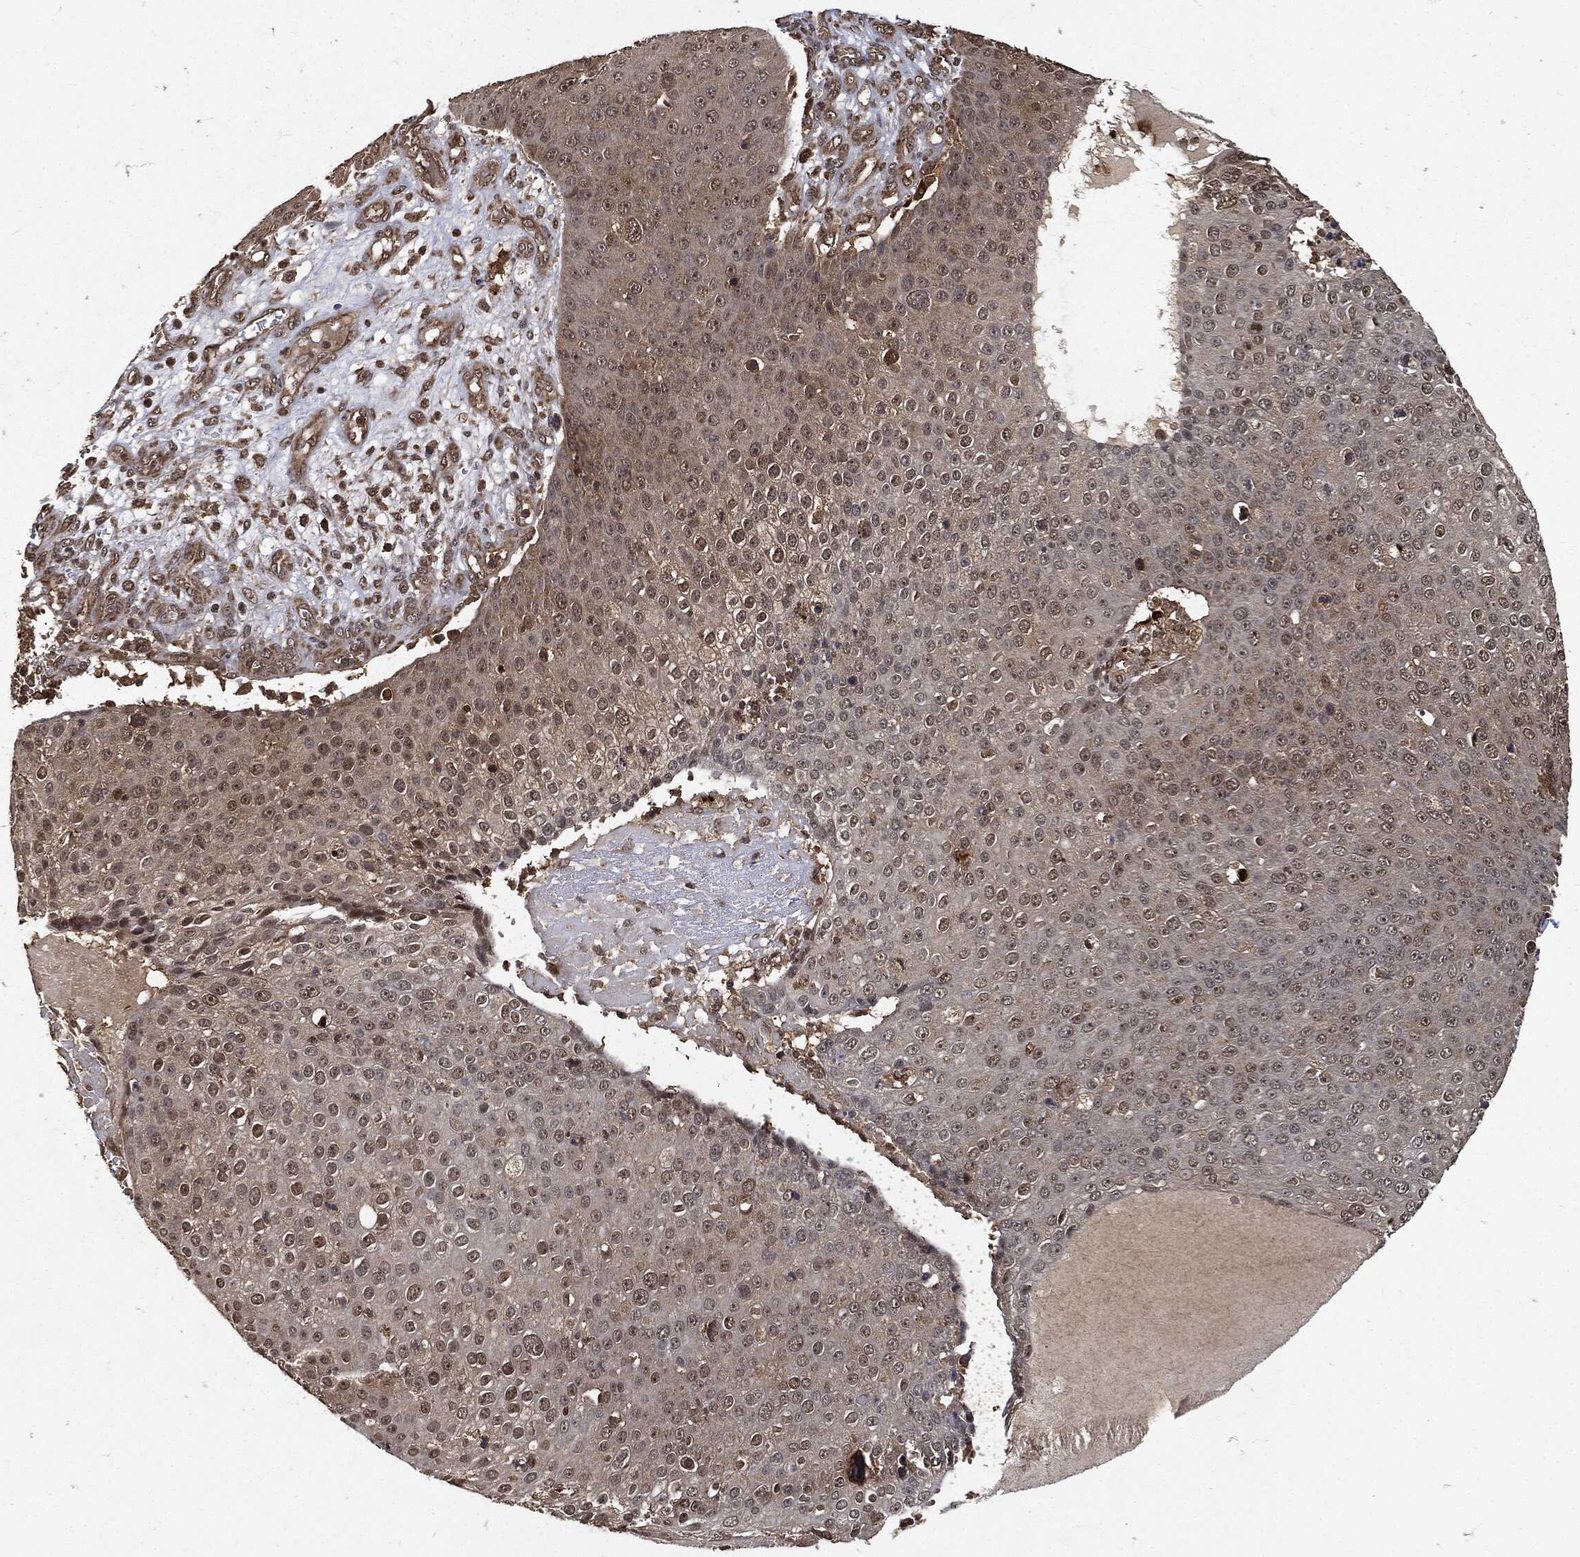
{"staining": {"intensity": "weak", "quantity": "<25%", "location": "cytoplasmic/membranous,nuclear"}, "tissue": "skin cancer", "cell_type": "Tumor cells", "image_type": "cancer", "snomed": [{"axis": "morphology", "description": "Squamous cell carcinoma, NOS"}, {"axis": "topography", "description": "Skin"}], "caption": "Immunohistochemistry photomicrograph of neoplastic tissue: human skin squamous cell carcinoma stained with DAB (3,3'-diaminobenzidine) shows no significant protein positivity in tumor cells.", "gene": "ZNF226", "patient": {"sex": "male", "age": 71}}